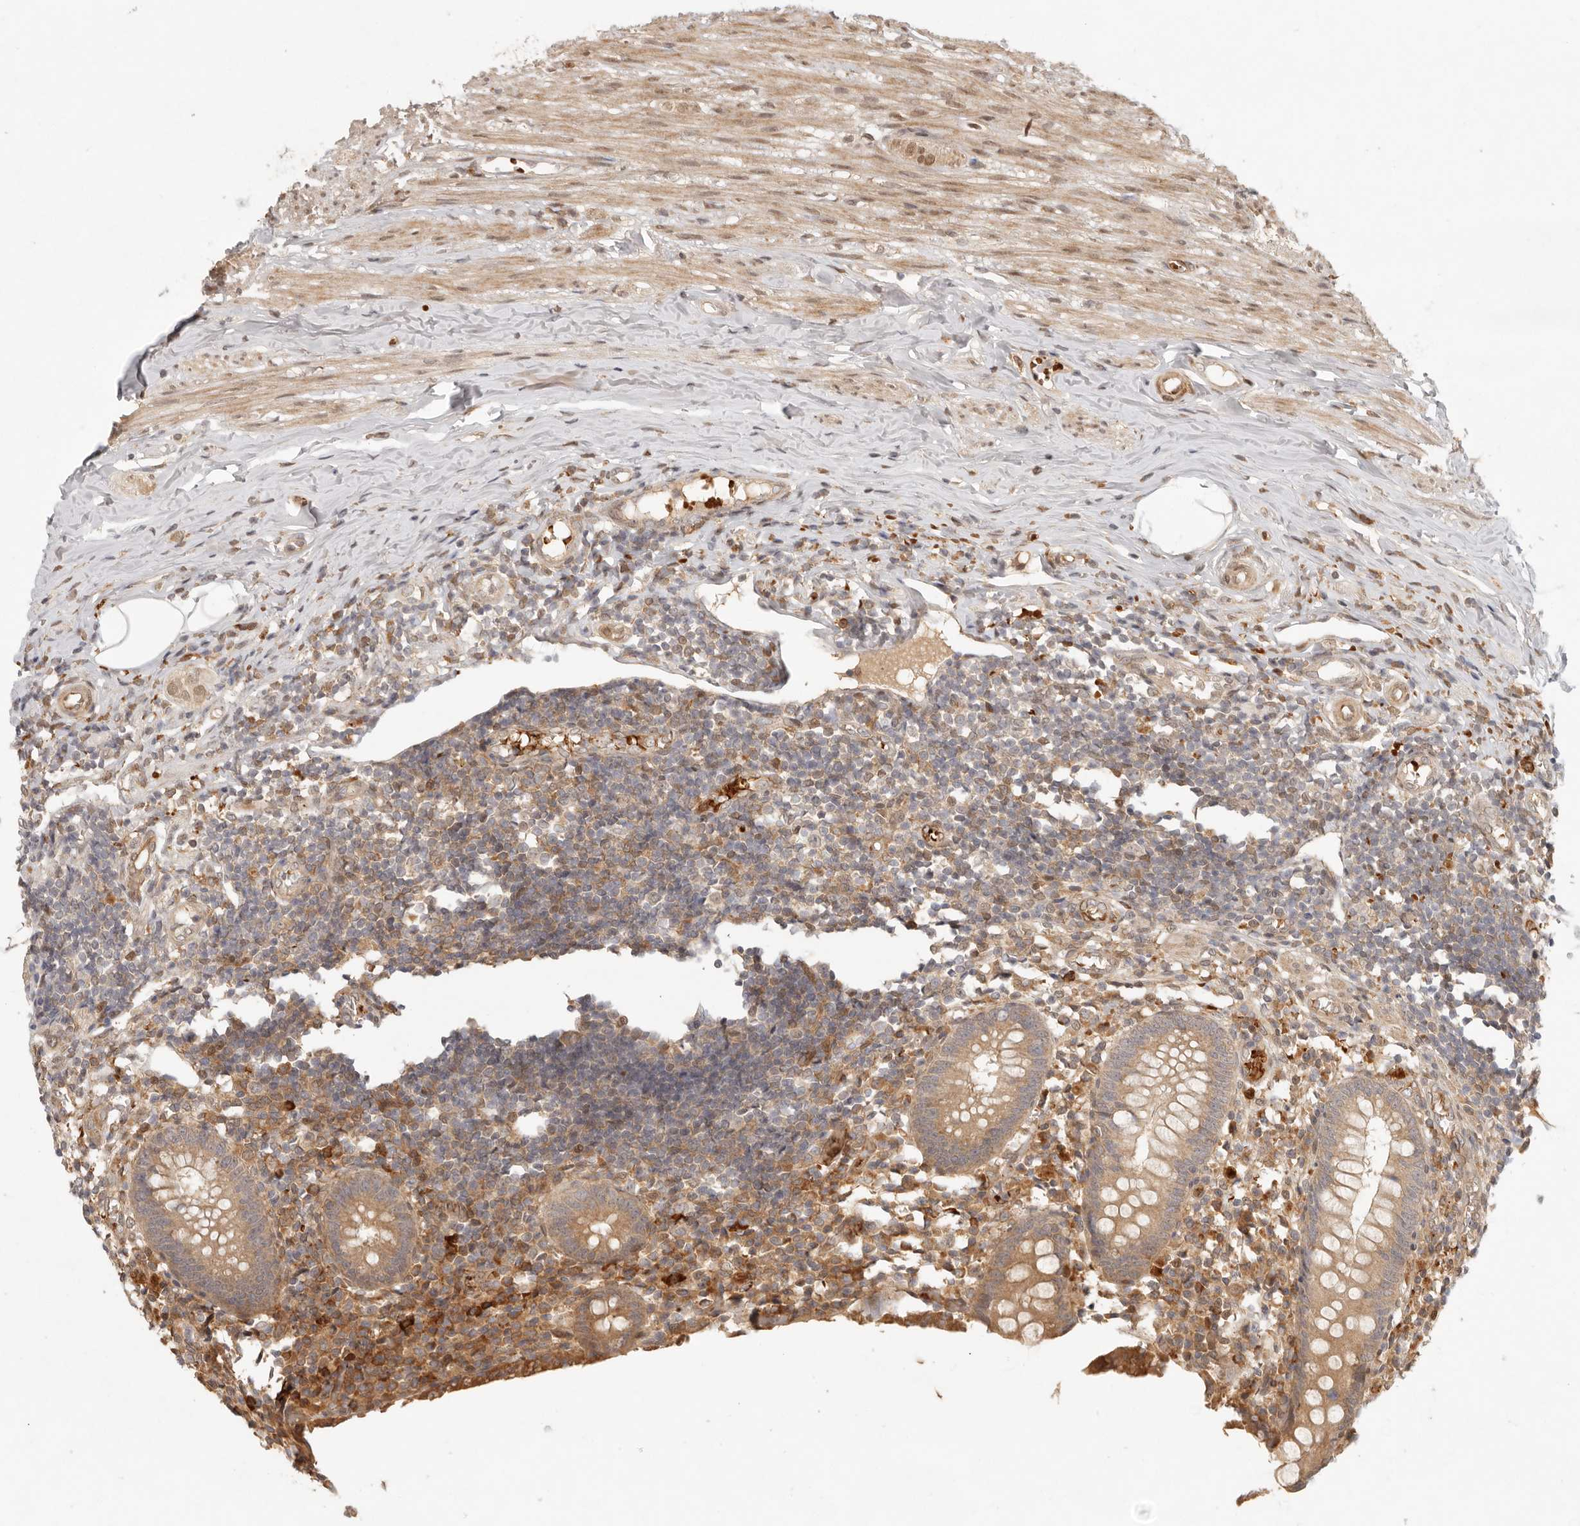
{"staining": {"intensity": "moderate", "quantity": ">75%", "location": "cytoplasmic/membranous"}, "tissue": "appendix", "cell_type": "Glandular cells", "image_type": "normal", "snomed": [{"axis": "morphology", "description": "Normal tissue, NOS"}, {"axis": "topography", "description": "Appendix"}], "caption": "Moderate cytoplasmic/membranous staining for a protein is appreciated in about >75% of glandular cells of unremarkable appendix using immunohistochemistry (IHC).", "gene": "AHDC1", "patient": {"sex": "female", "age": 17}}